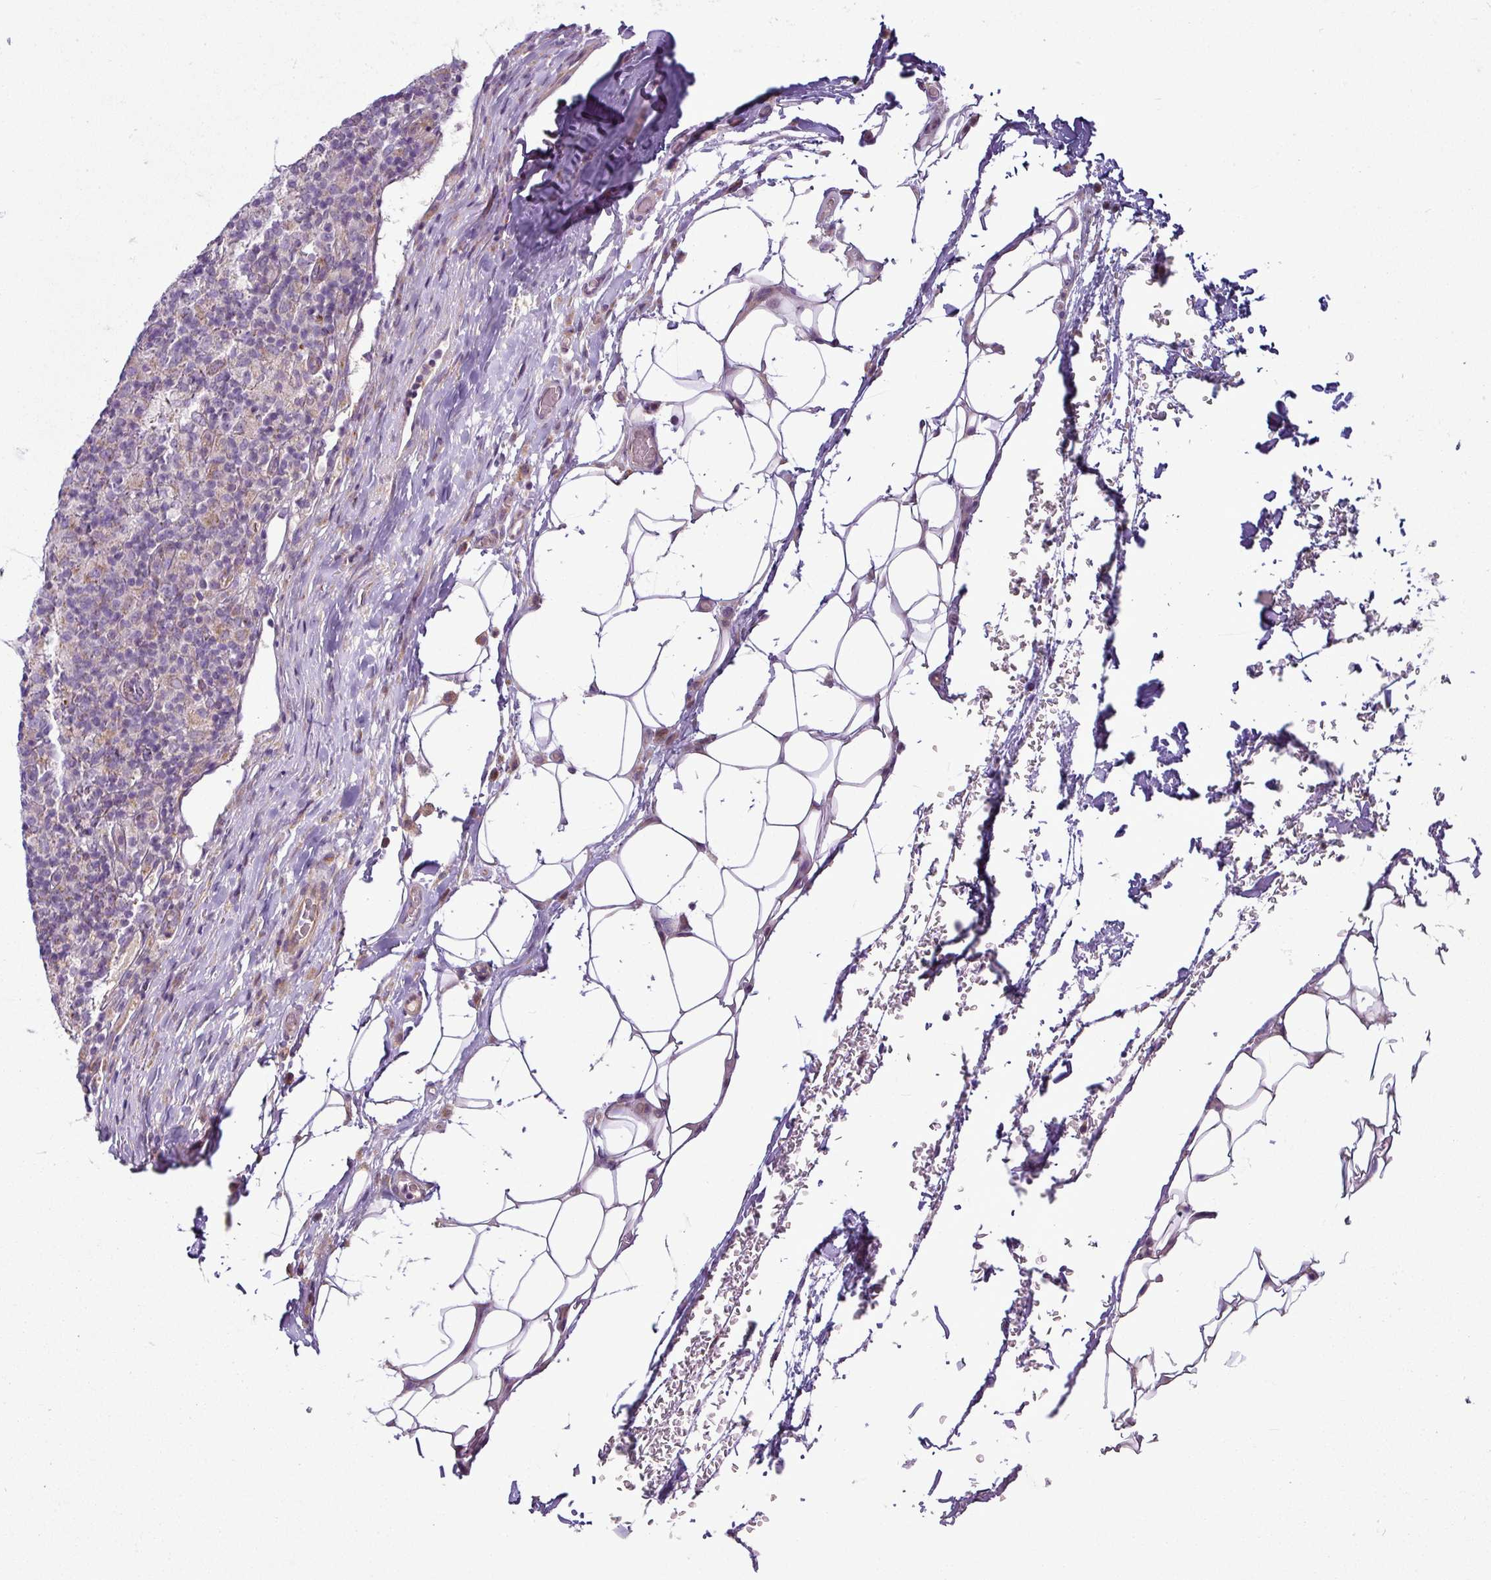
{"staining": {"intensity": "negative", "quantity": "none", "location": "none"}, "tissue": "lymphoma", "cell_type": "Tumor cells", "image_type": "cancer", "snomed": [{"axis": "morphology", "description": "Hodgkin's disease, NOS"}, {"axis": "topography", "description": "Lymph node"}], "caption": "There is no significant staining in tumor cells of Hodgkin's disease. (DAB (3,3'-diaminobenzidine) immunohistochemistry (IHC) visualized using brightfield microscopy, high magnification).", "gene": "GAN", "patient": {"sex": "male", "age": 70}}